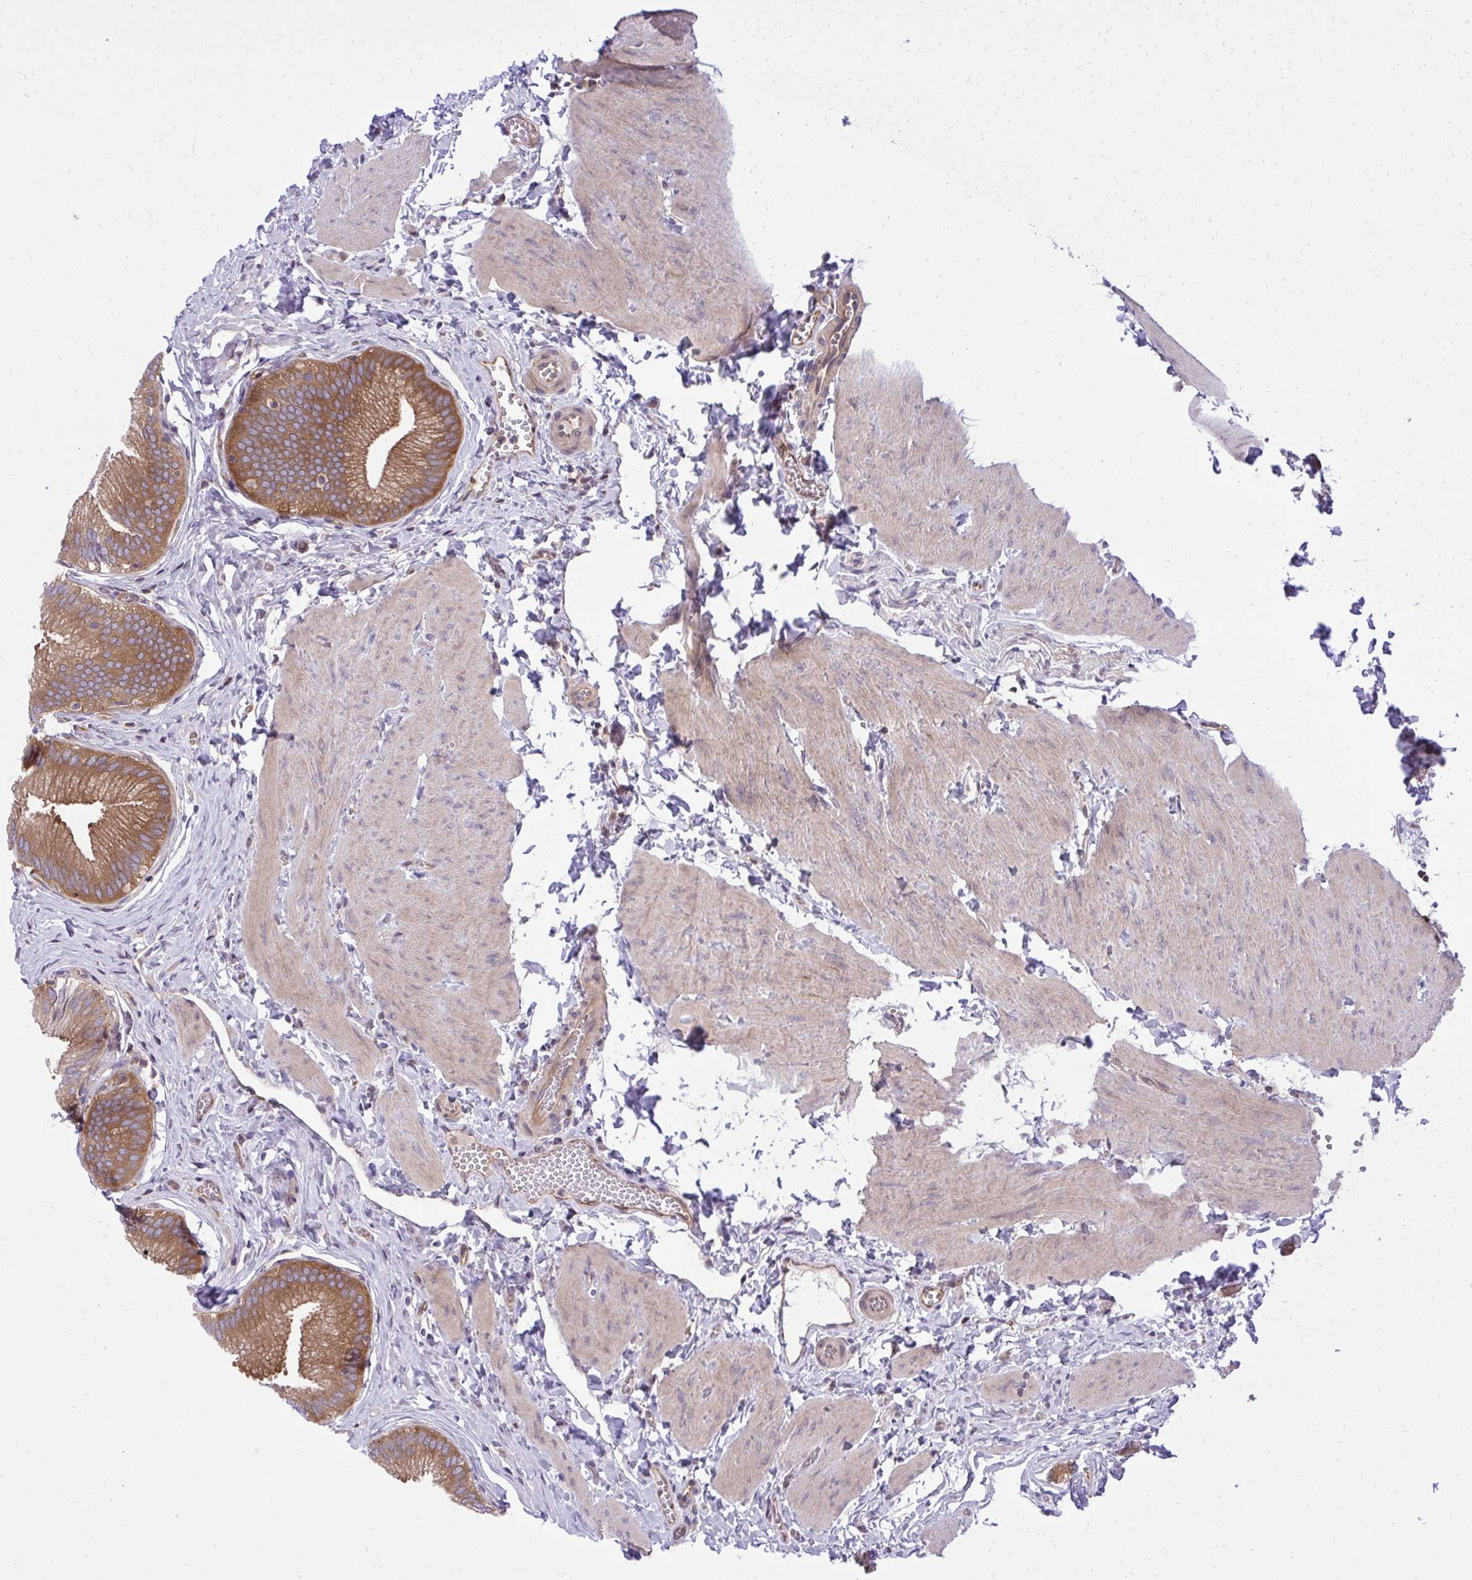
{"staining": {"intensity": "strong", "quantity": ">75%", "location": "cytoplasmic/membranous"}, "tissue": "gallbladder", "cell_type": "Glandular cells", "image_type": "normal", "snomed": [{"axis": "morphology", "description": "Normal tissue, NOS"}, {"axis": "topography", "description": "Gallbladder"}], "caption": "Immunohistochemistry of benign gallbladder shows high levels of strong cytoplasmic/membranous staining in approximately >75% of glandular cells. The protein is shown in brown color, while the nuclei are stained blue.", "gene": "PPP5C", "patient": {"sex": "male", "age": 17}}